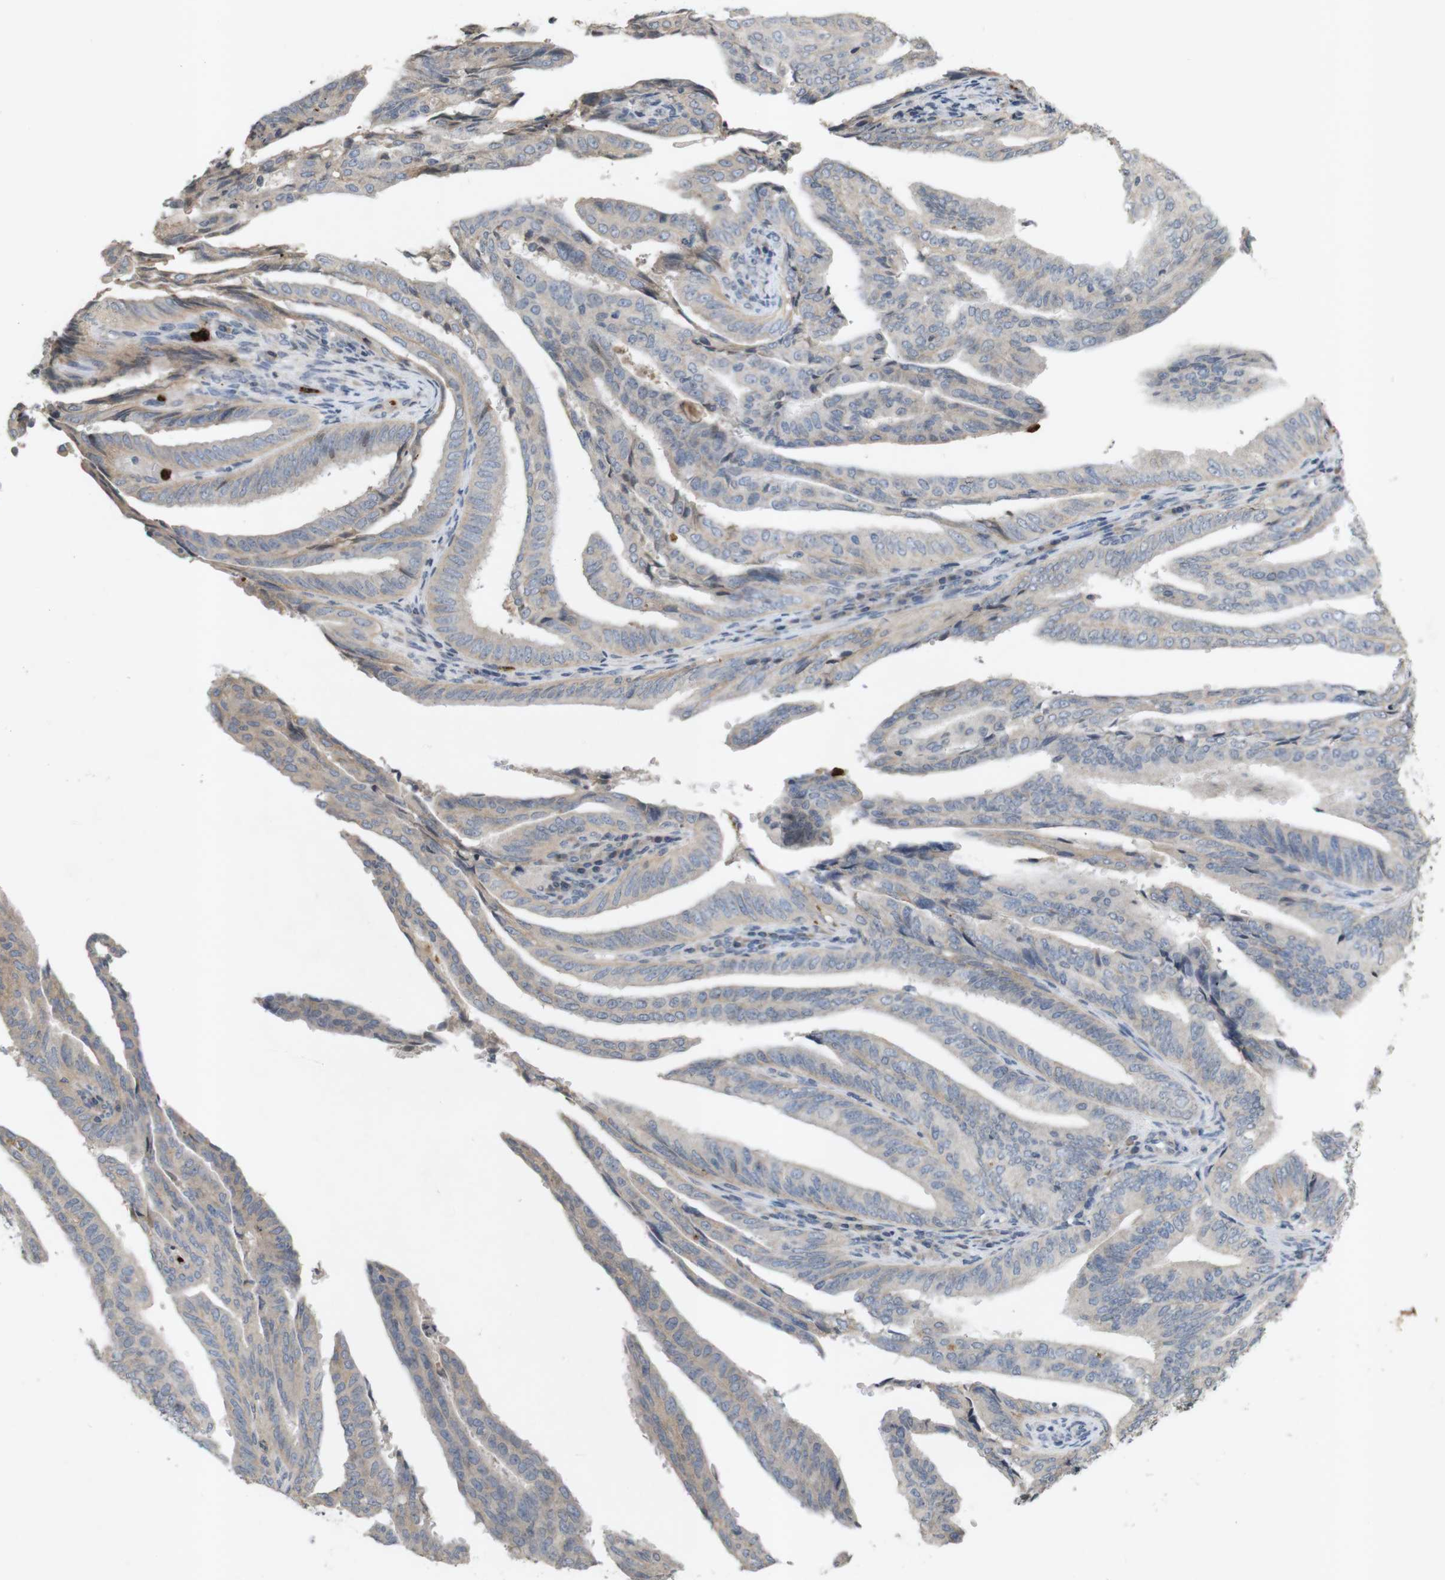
{"staining": {"intensity": "negative", "quantity": "none", "location": "none"}, "tissue": "endometrial cancer", "cell_type": "Tumor cells", "image_type": "cancer", "snomed": [{"axis": "morphology", "description": "Adenocarcinoma, NOS"}, {"axis": "topography", "description": "Endometrium"}], "caption": "An image of endometrial adenocarcinoma stained for a protein displays no brown staining in tumor cells.", "gene": "TSPAN14", "patient": {"sex": "female", "age": 58}}